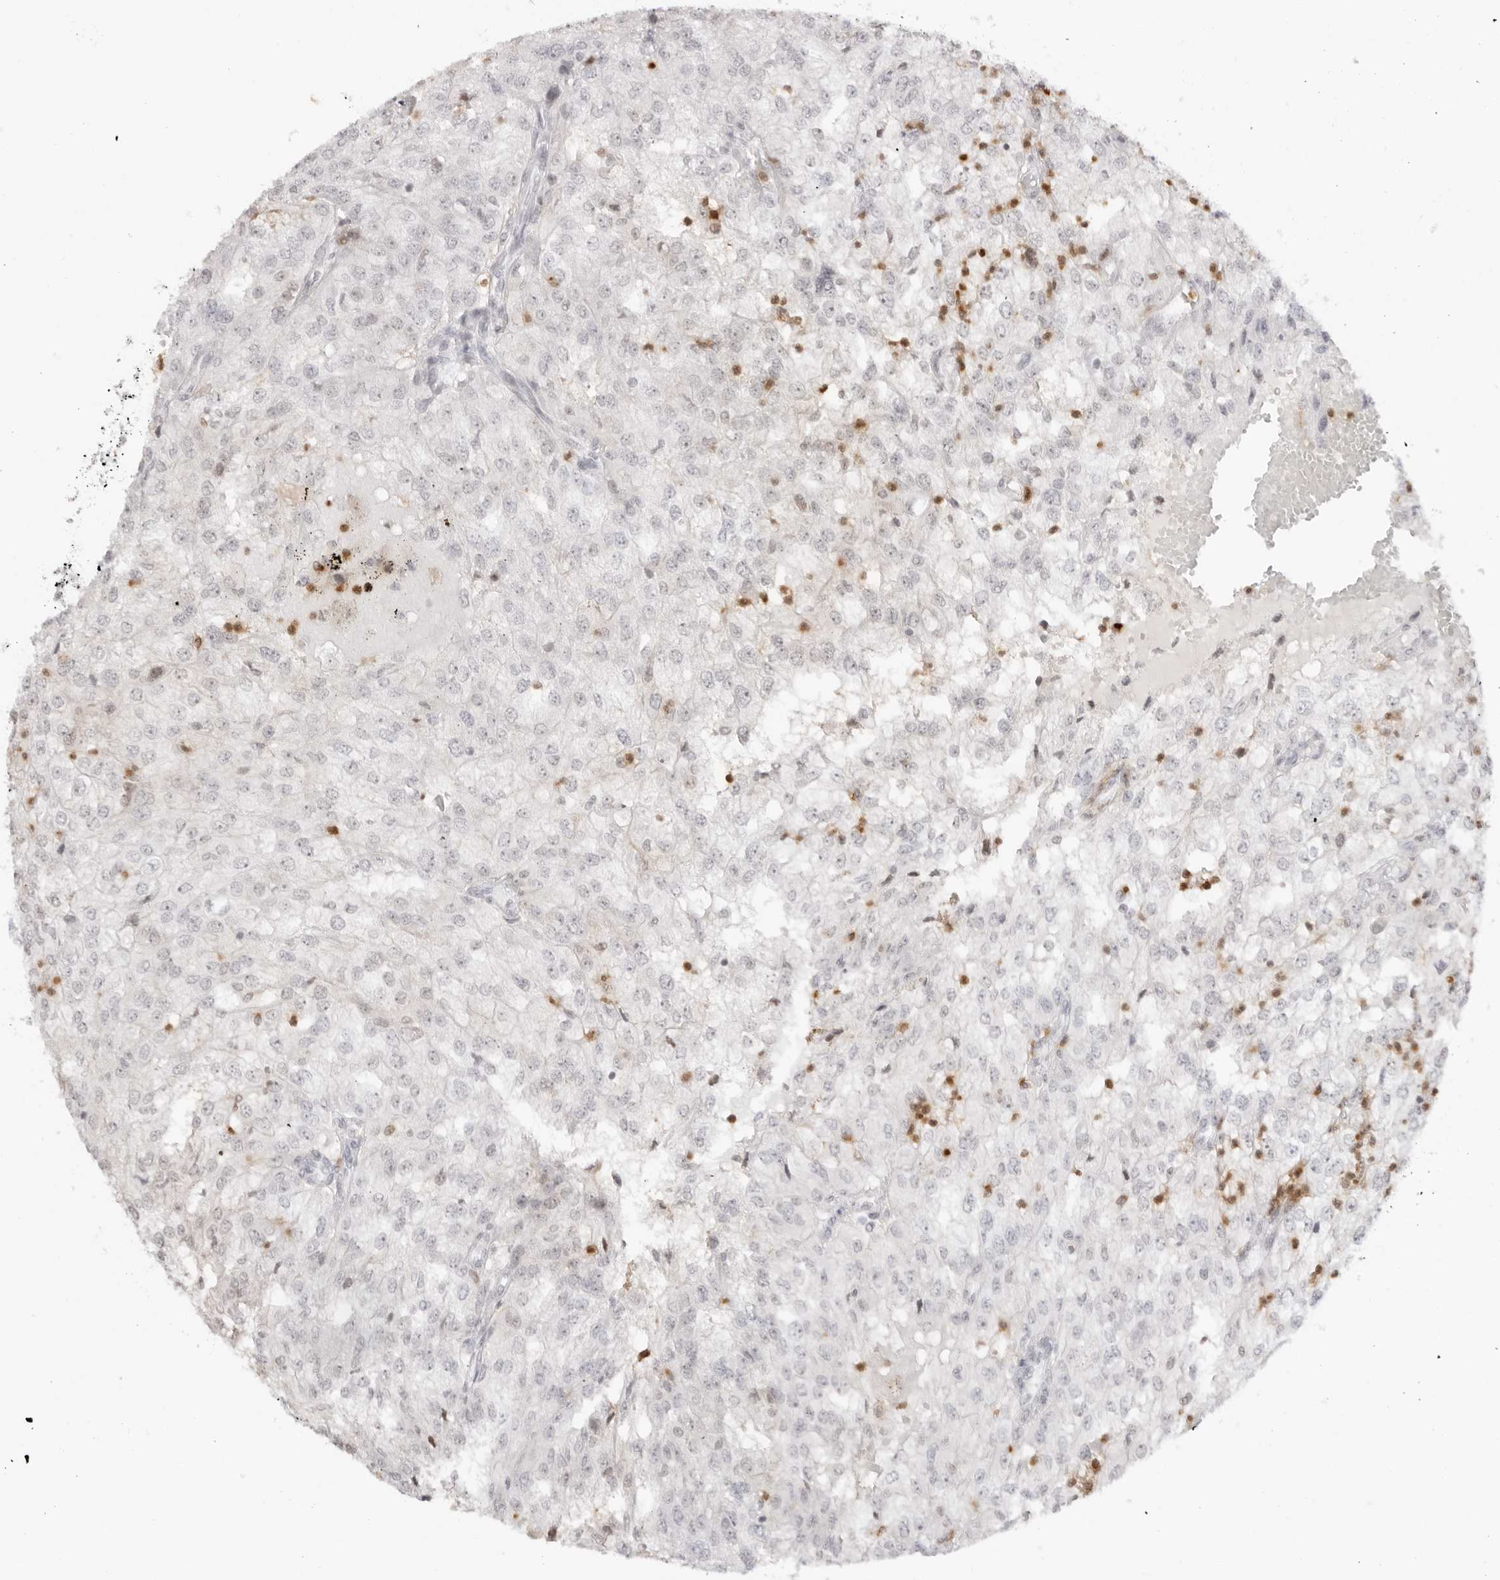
{"staining": {"intensity": "negative", "quantity": "none", "location": "none"}, "tissue": "renal cancer", "cell_type": "Tumor cells", "image_type": "cancer", "snomed": [{"axis": "morphology", "description": "Adenocarcinoma, NOS"}, {"axis": "topography", "description": "Kidney"}], "caption": "A histopathology image of renal cancer stained for a protein demonstrates no brown staining in tumor cells.", "gene": "RNF146", "patient": {"sex": "female", "age": 54}}